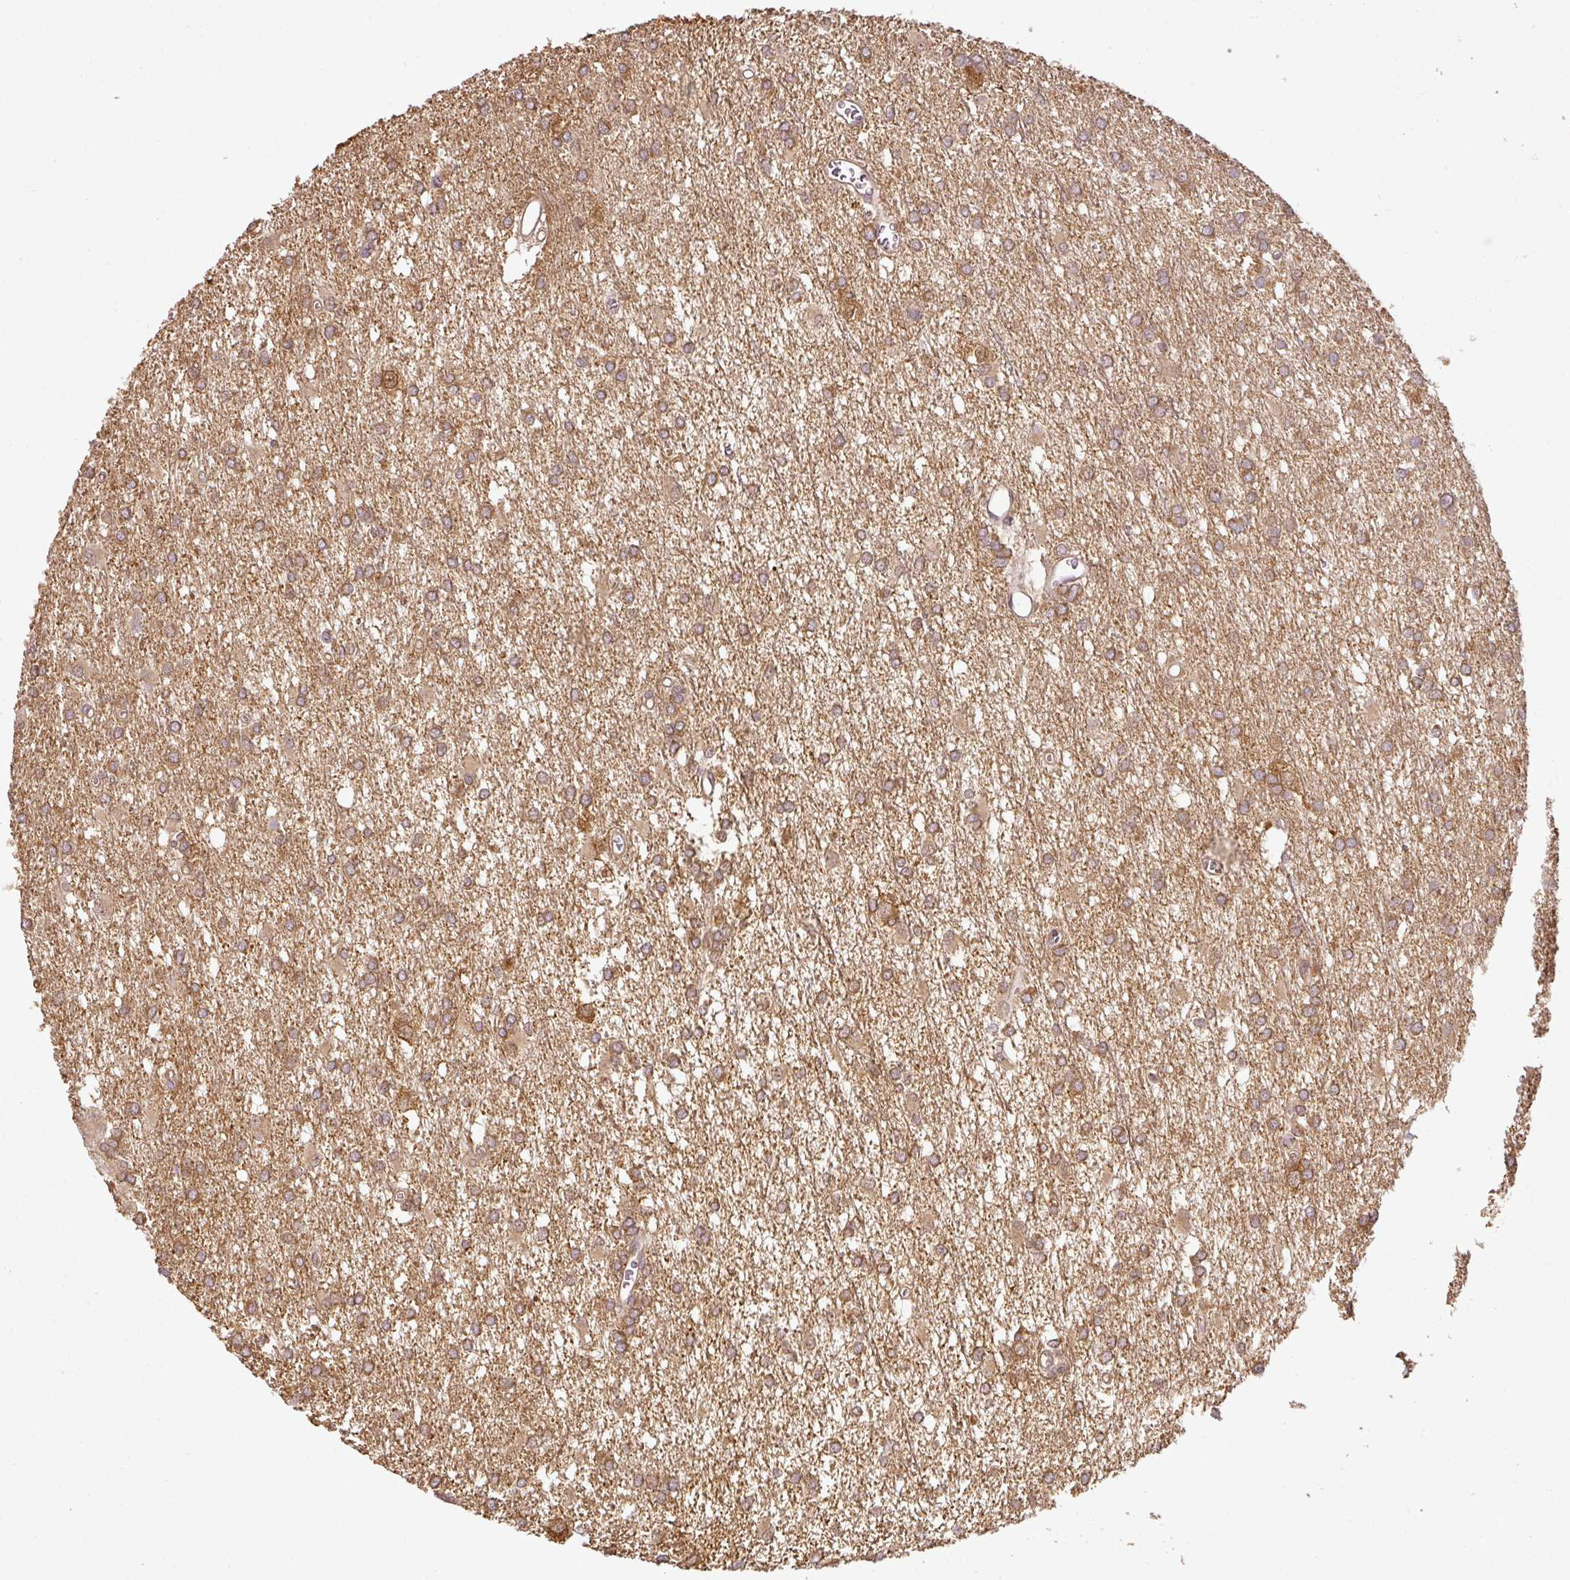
{"staining": {"intensity": "moderate", "quantity": ">75%", "location": "cytoplasmic/membranous"}, "tissue": "glioma", "cell_type": "Tumor cells", "image_type": "cancer", "snomed": [{"axis": "morphology", "description": "Glioma, malignant, High grade"}, {"axis": "topography", "description": "Brain"}], "caption": "Immunohistochemistry image of glioma stained for a protein (brown), which demonstrates medium levels of moderate cytoplasmic/membranous positivity in approximately >75% of tumor cells.", "gene": "ANKRD18A", "patient": {"sex": "male", "age": 48}}